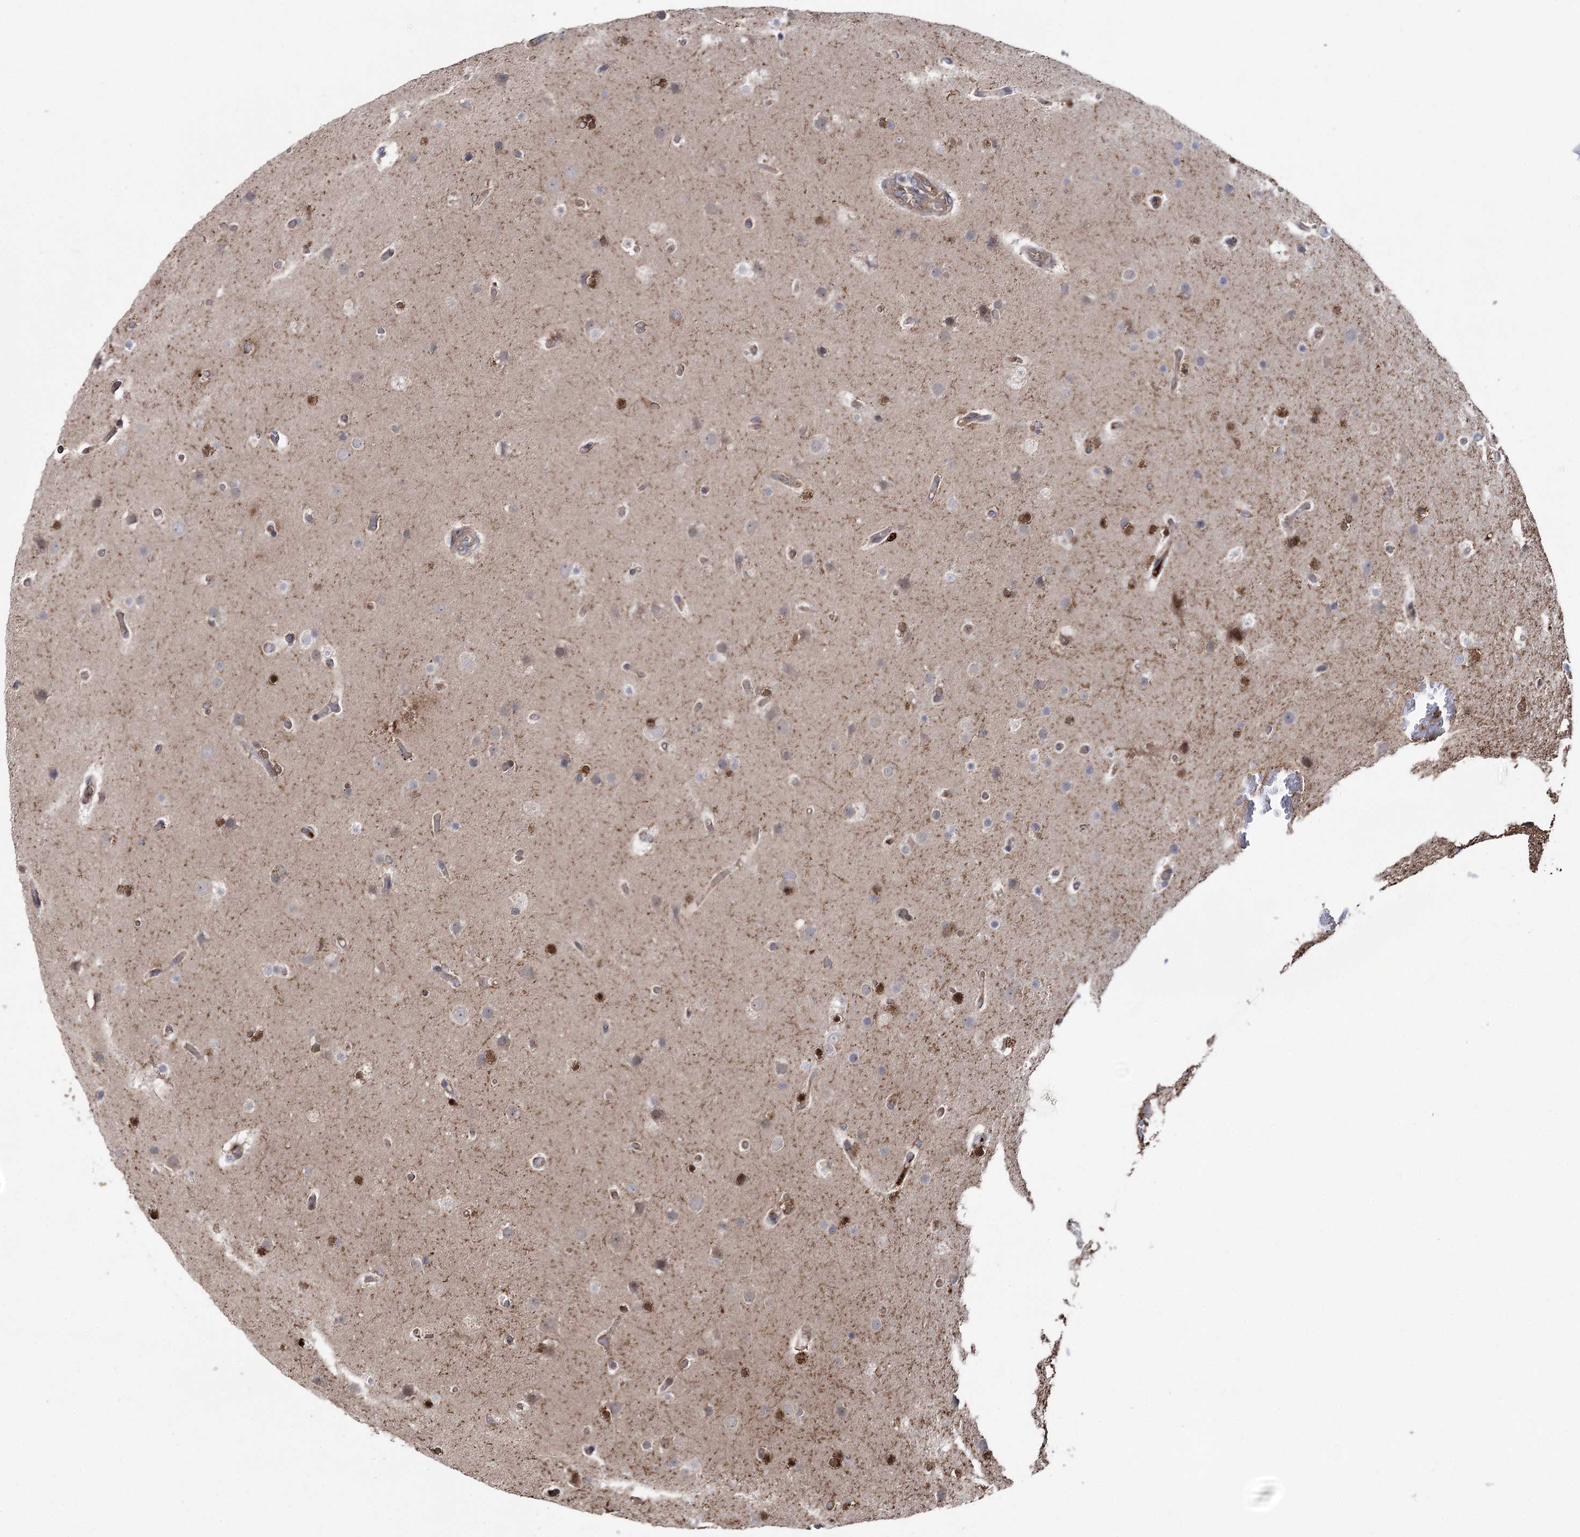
{"staining": {"intensity": "negative", "quantity": "none", "location": "none"}, "tissue": "glioma", "cell_type": "Tumor cells", "image_type": "cancer", "snomed": [{"axis": "morphology", "description": "Glioma, malignant, High grade"}, {"axis": "topography", "description": "Cerebral cortex"}], "caption": "A micrograph of human glioma is negative for staining in tumor cells.", "gene": "OTUD1", "patient": {"sex": "female", "age": 36}}